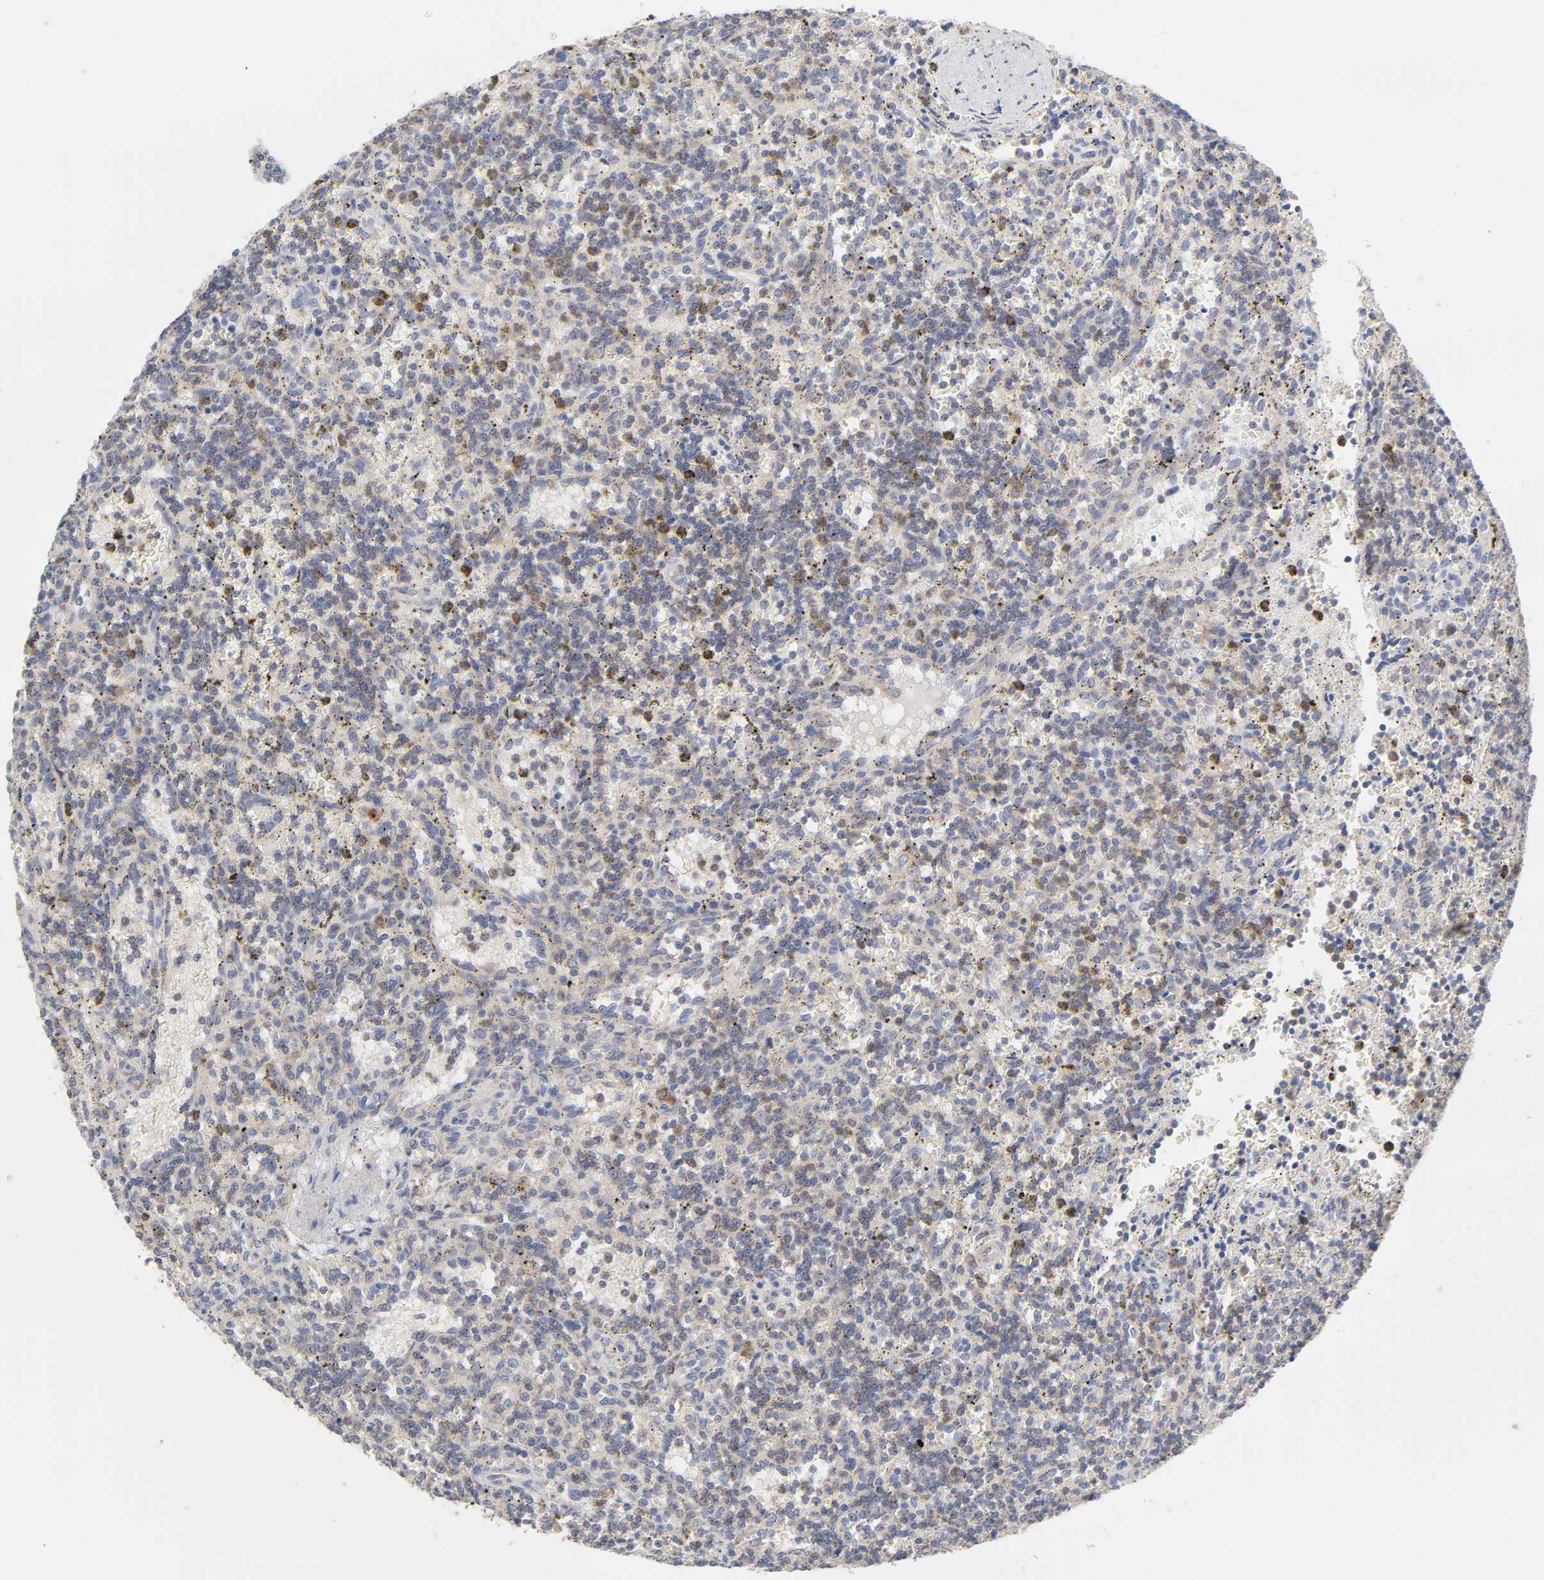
{"staining": {"intensity": "moderate", "quantity": "<25%", "location": "cytoplasmic/membranous"}, "tissue": "lymphoma", "cell_type": "Tumor cells", "image_type": "cancer", "snomed": [{"axis": "morphology", "description": "Malignant lymphoma, non-Hodgkin's type, Low grade"}, {"axis": "topography", "description": "Spleen"}], "caption": "An immunohistochemistry histopathology image of tumor tissue is shown. Protein staining in brown highlights moderate cytoplasmic/membranous positivity in lymphoma within tumor cells.", "gene": "IL4R", "patient": {"sex": "male", "age": 73}}